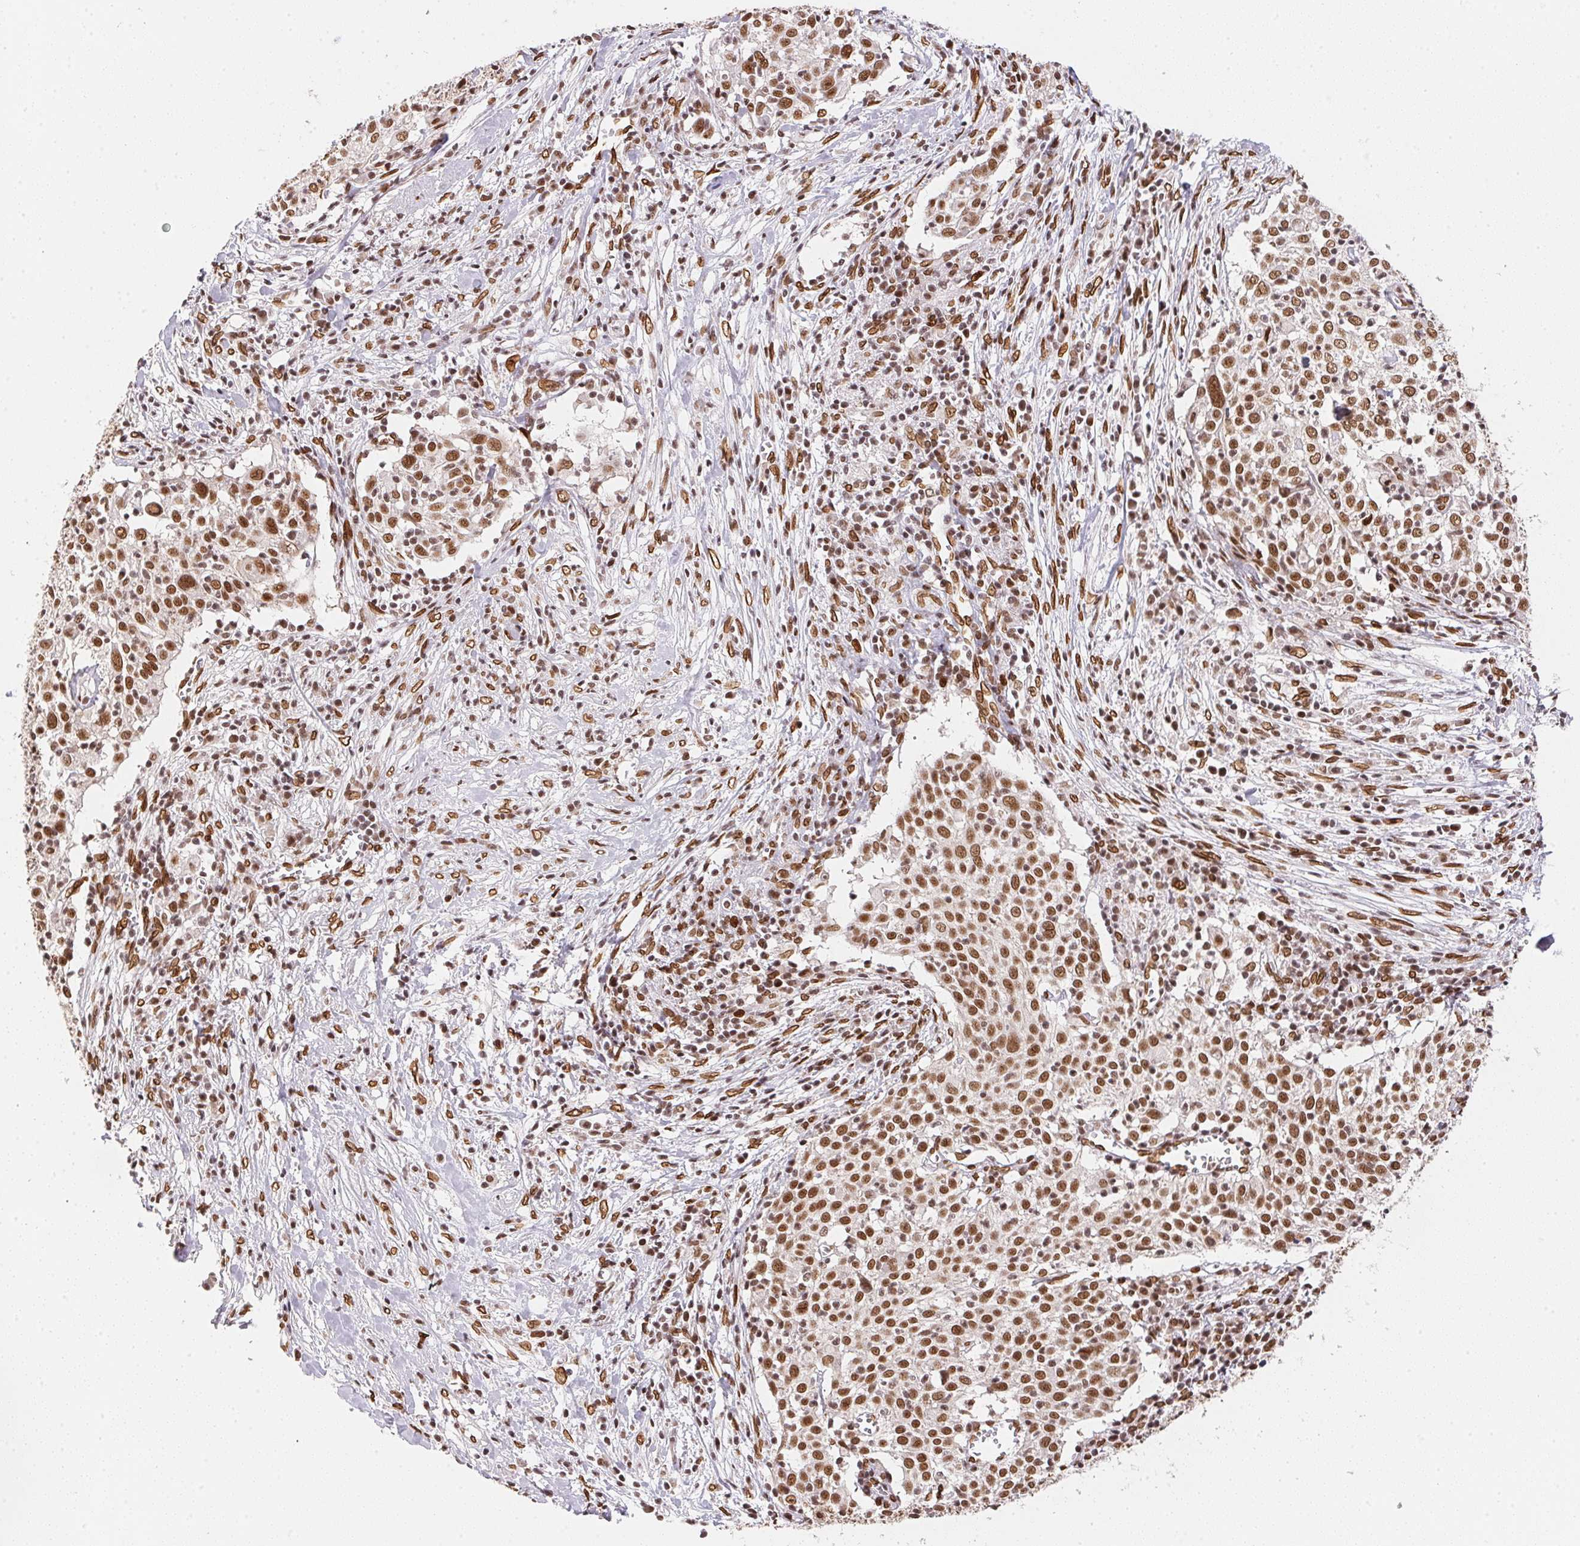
{"staining": {"intensity": "strong", "quantity": ">75%", "location": "nuclear"}, "tissue": "cervical cancer", "cell_type": "Tumor cells", "image_type": "cancer", "snomed": [{"axis": "morphology", "description": "Squamous cell carcinoma, NOS"}, {"axis": "topography", "description": "Cervix"}], "caption": "DAB immunohistochemical staining of human squamous cell carcinoma (cervical) reveals strong nuclear protein staining in about >75% of tumor cells.", "gene": "SAP30BP", "patient": {"sex": "female", "age": 39}}